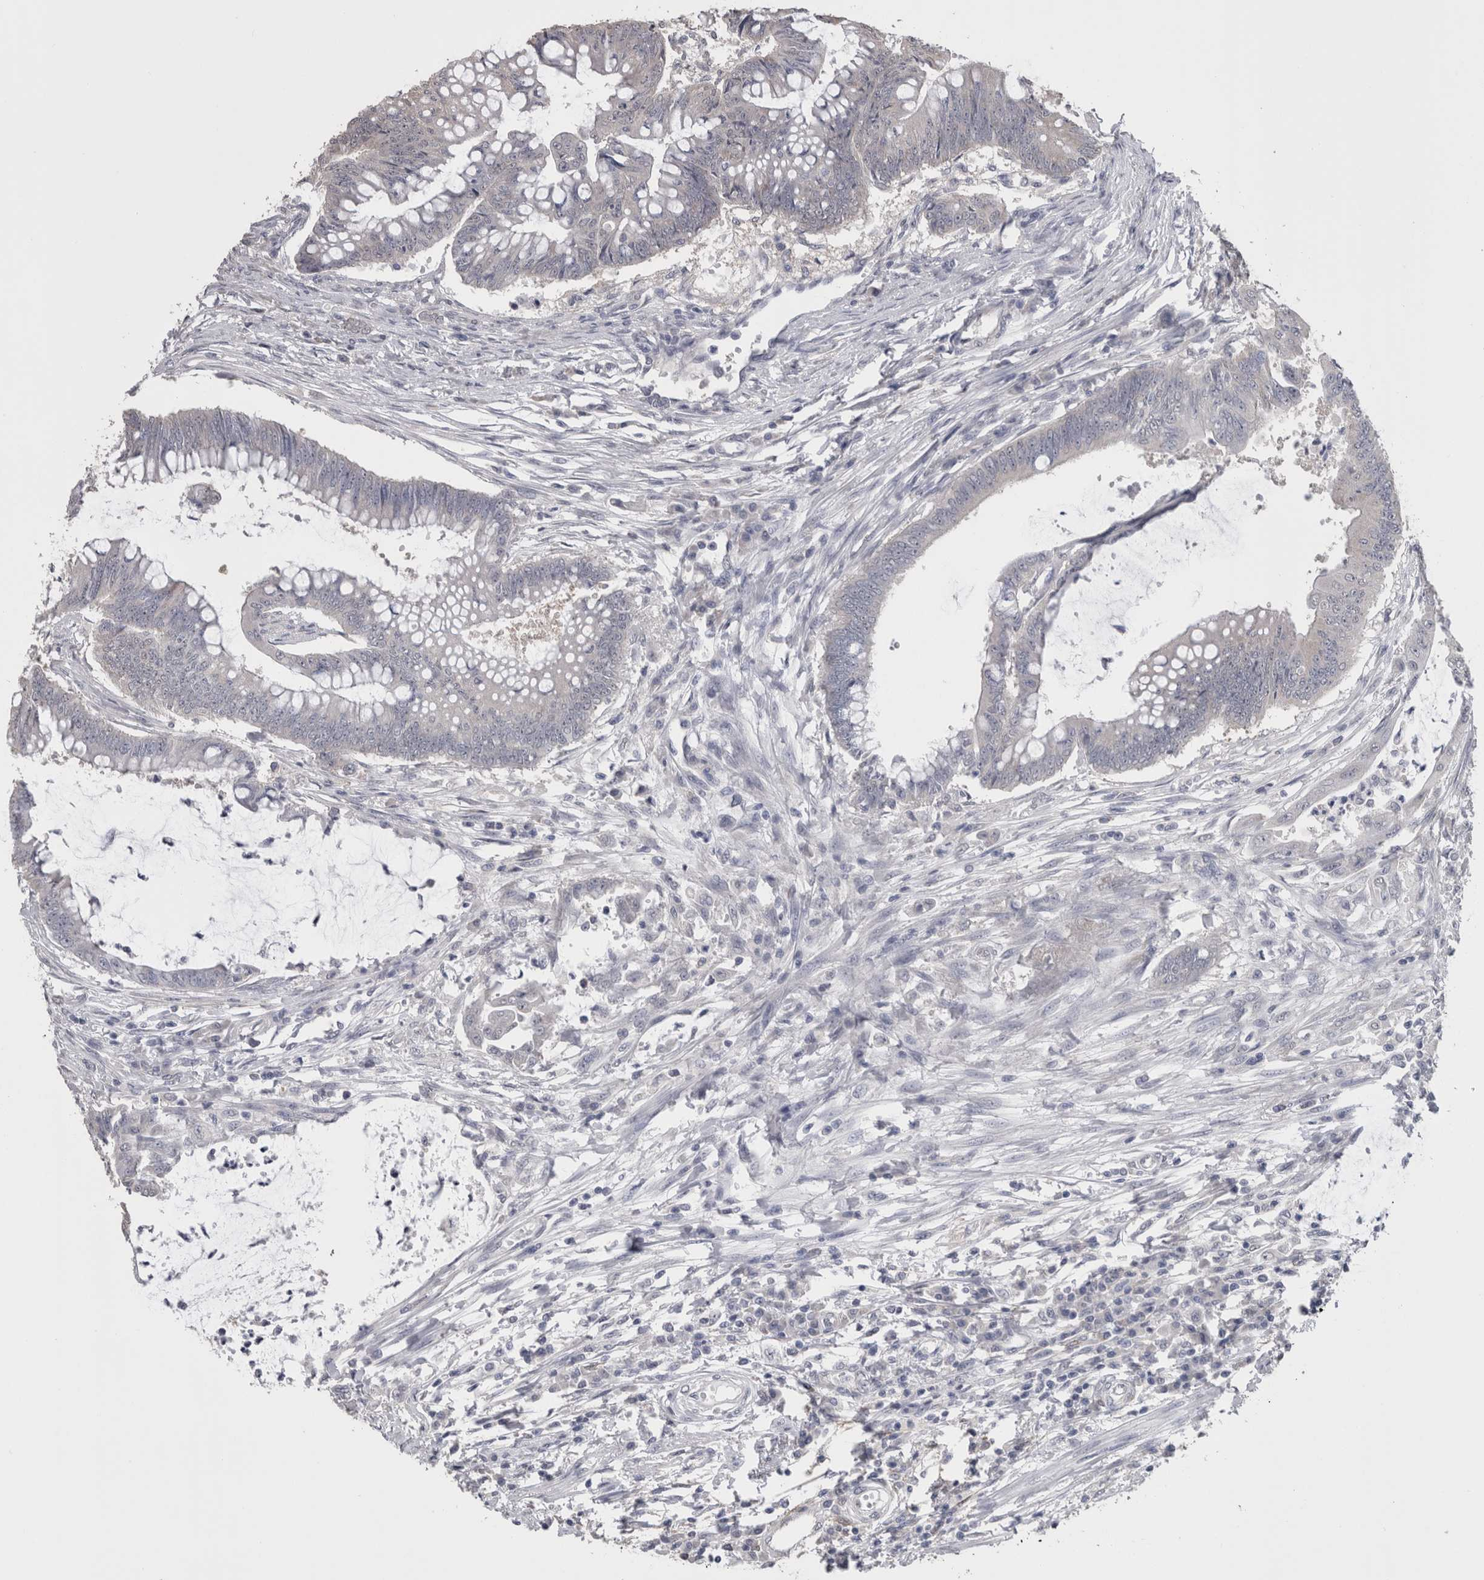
{"staining": {"intensity": "negative", "quantity": "none", "location": "none"}, "tissue": "colorectal cancer", "cell_type": "Tumor cells", "image_type": "cancer", "snomed": [{"axis": "morphology", "description": "Adenoma, NOS"}, {"axis": "morphology", "description": "Adenocarcinoma, NOS"}, {"axis": "topography", "description": "Colon"}], "caption": "The histopathology image exhibits no significant staining in tumor cells of colorectal adenocarcinoma.", "gene": "DDX6", "patient": {"sex": "male", "age": 79}}